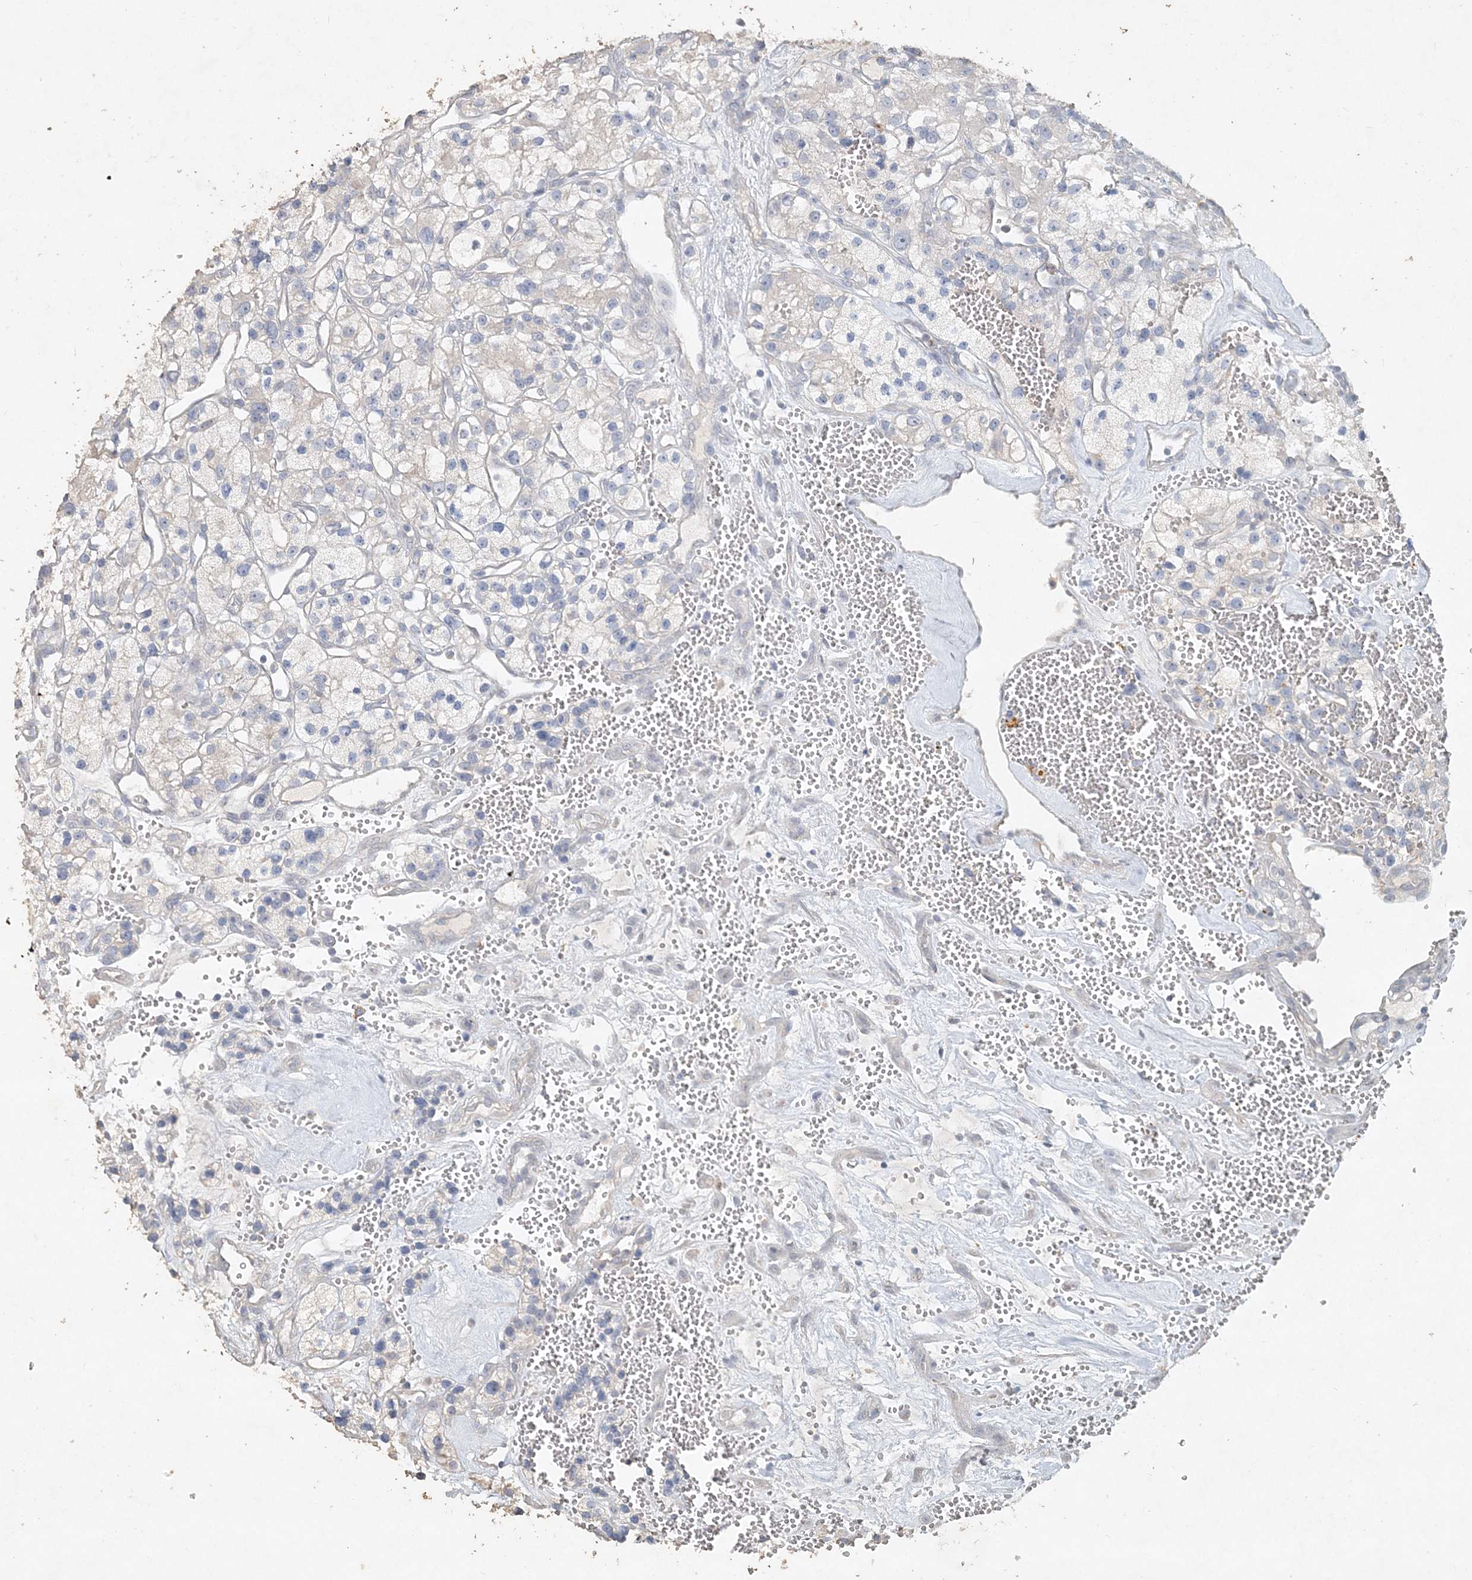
{"staining": {"intensity": "negative", "quantity": "none", "location": "none"}, "tissue": "renal cancer", "cell_type": "Tumor cells", "image_type": "cancer", "snomed": [{"axis": "morphology", "description": "Adenocarcinoma, NOS"}, {"axis": "topography", "description": "Kidney"}], "caption": "A high-resolution micrograph shows immunohistochemistry (IHC) staining of renal cancer, which reveals no significant staining in tumor cells.", "gene": "DNAH5", "patient": {"sex": "female", "age": 57}}